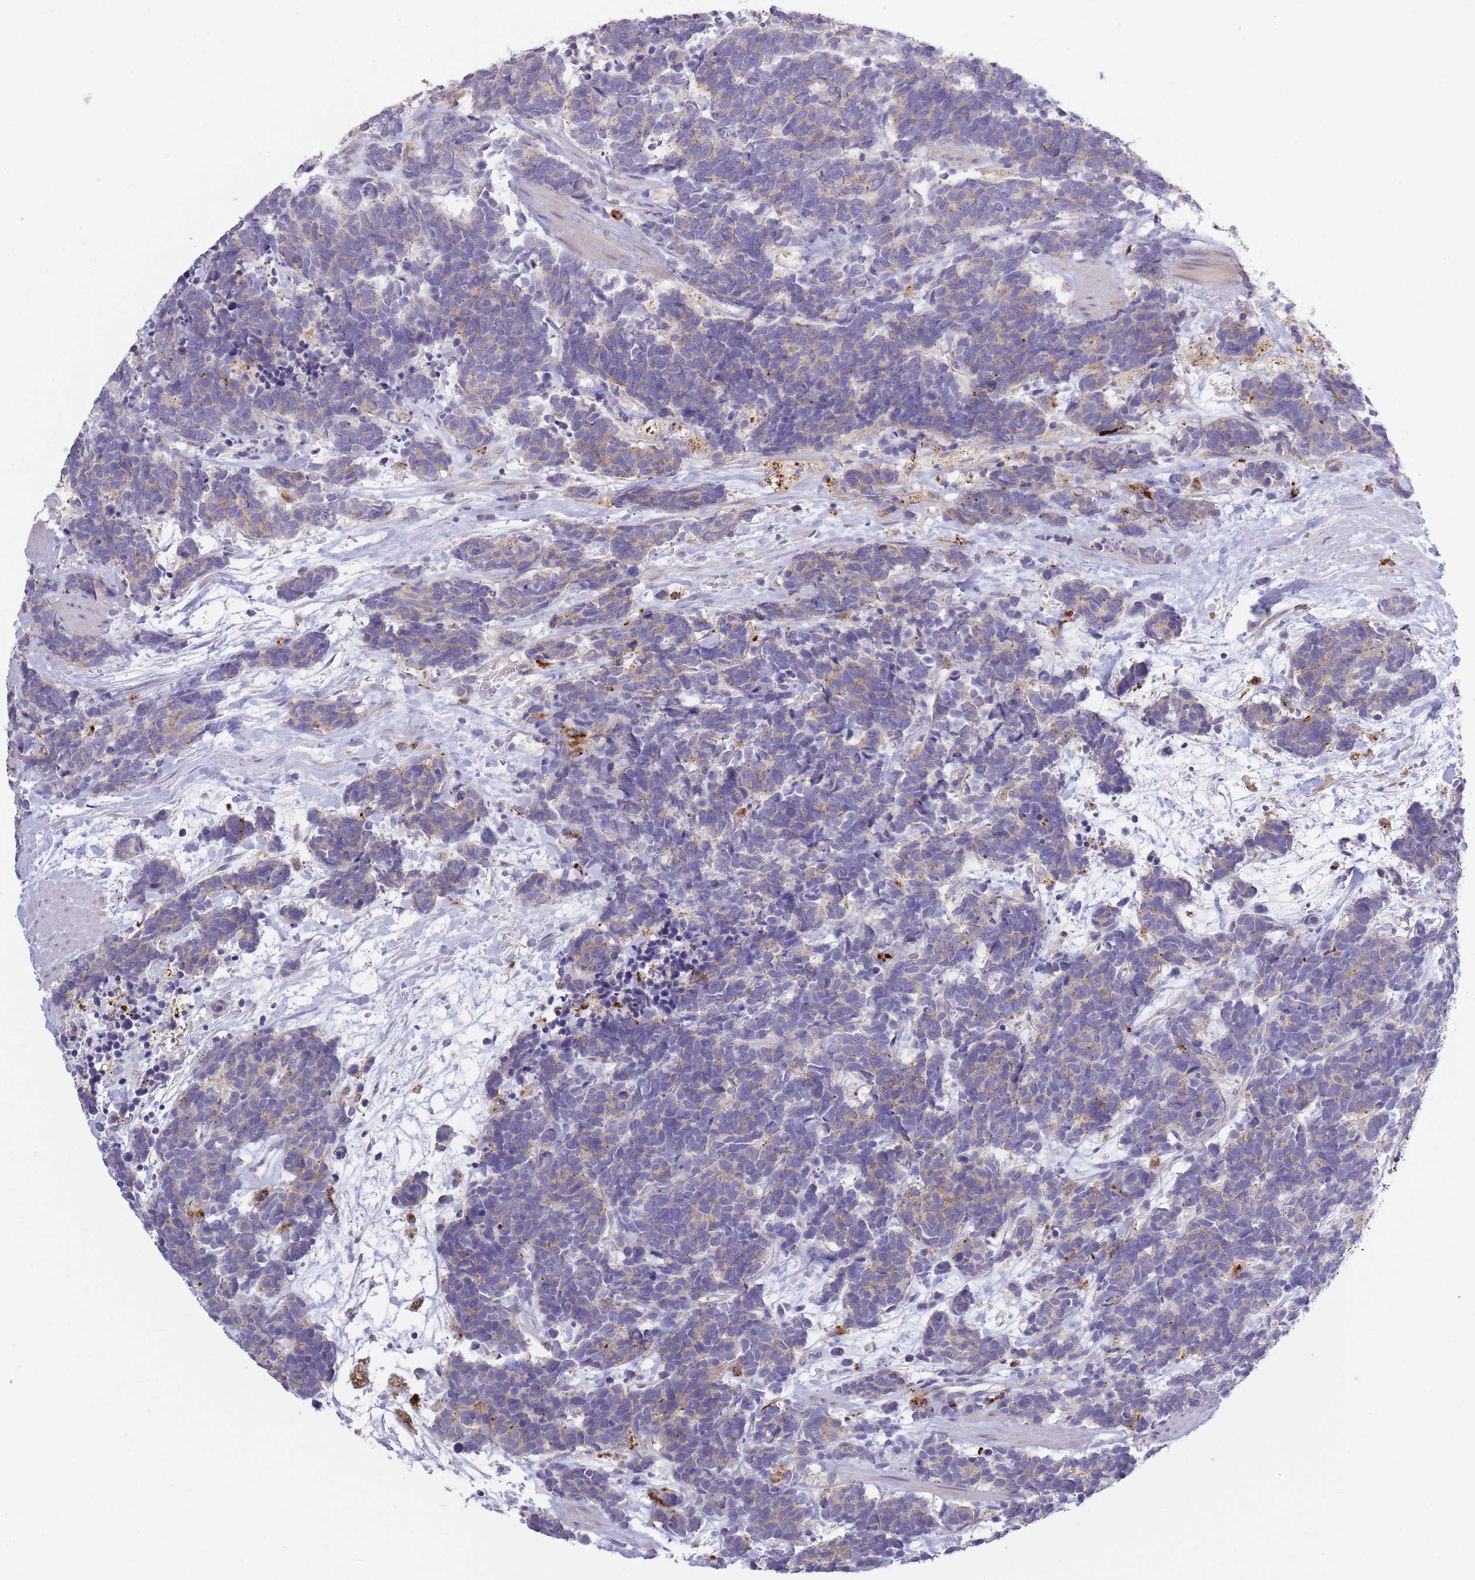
{"staining": {"intensity": "weak", "quantity": "<25%", "location": "cytoplasmic/membranous"}, "tissue": "carcinoid", "cell_type": "Tumor cells", "image_type": "cancer", "snomed": [{"axis": "morphology", "description": "Carcinoma, NOS"}, {"axis": "morphology", "description": "Carcinoid, malignant, NOS"}, {"axis": "topography", "description": "Prostate"}], "caption": "This is an IHC image of human carcinoma. There is no expression in tumor cells.", "gene": "TRIM61", "patient": {"sex": "male", "age": 57}}